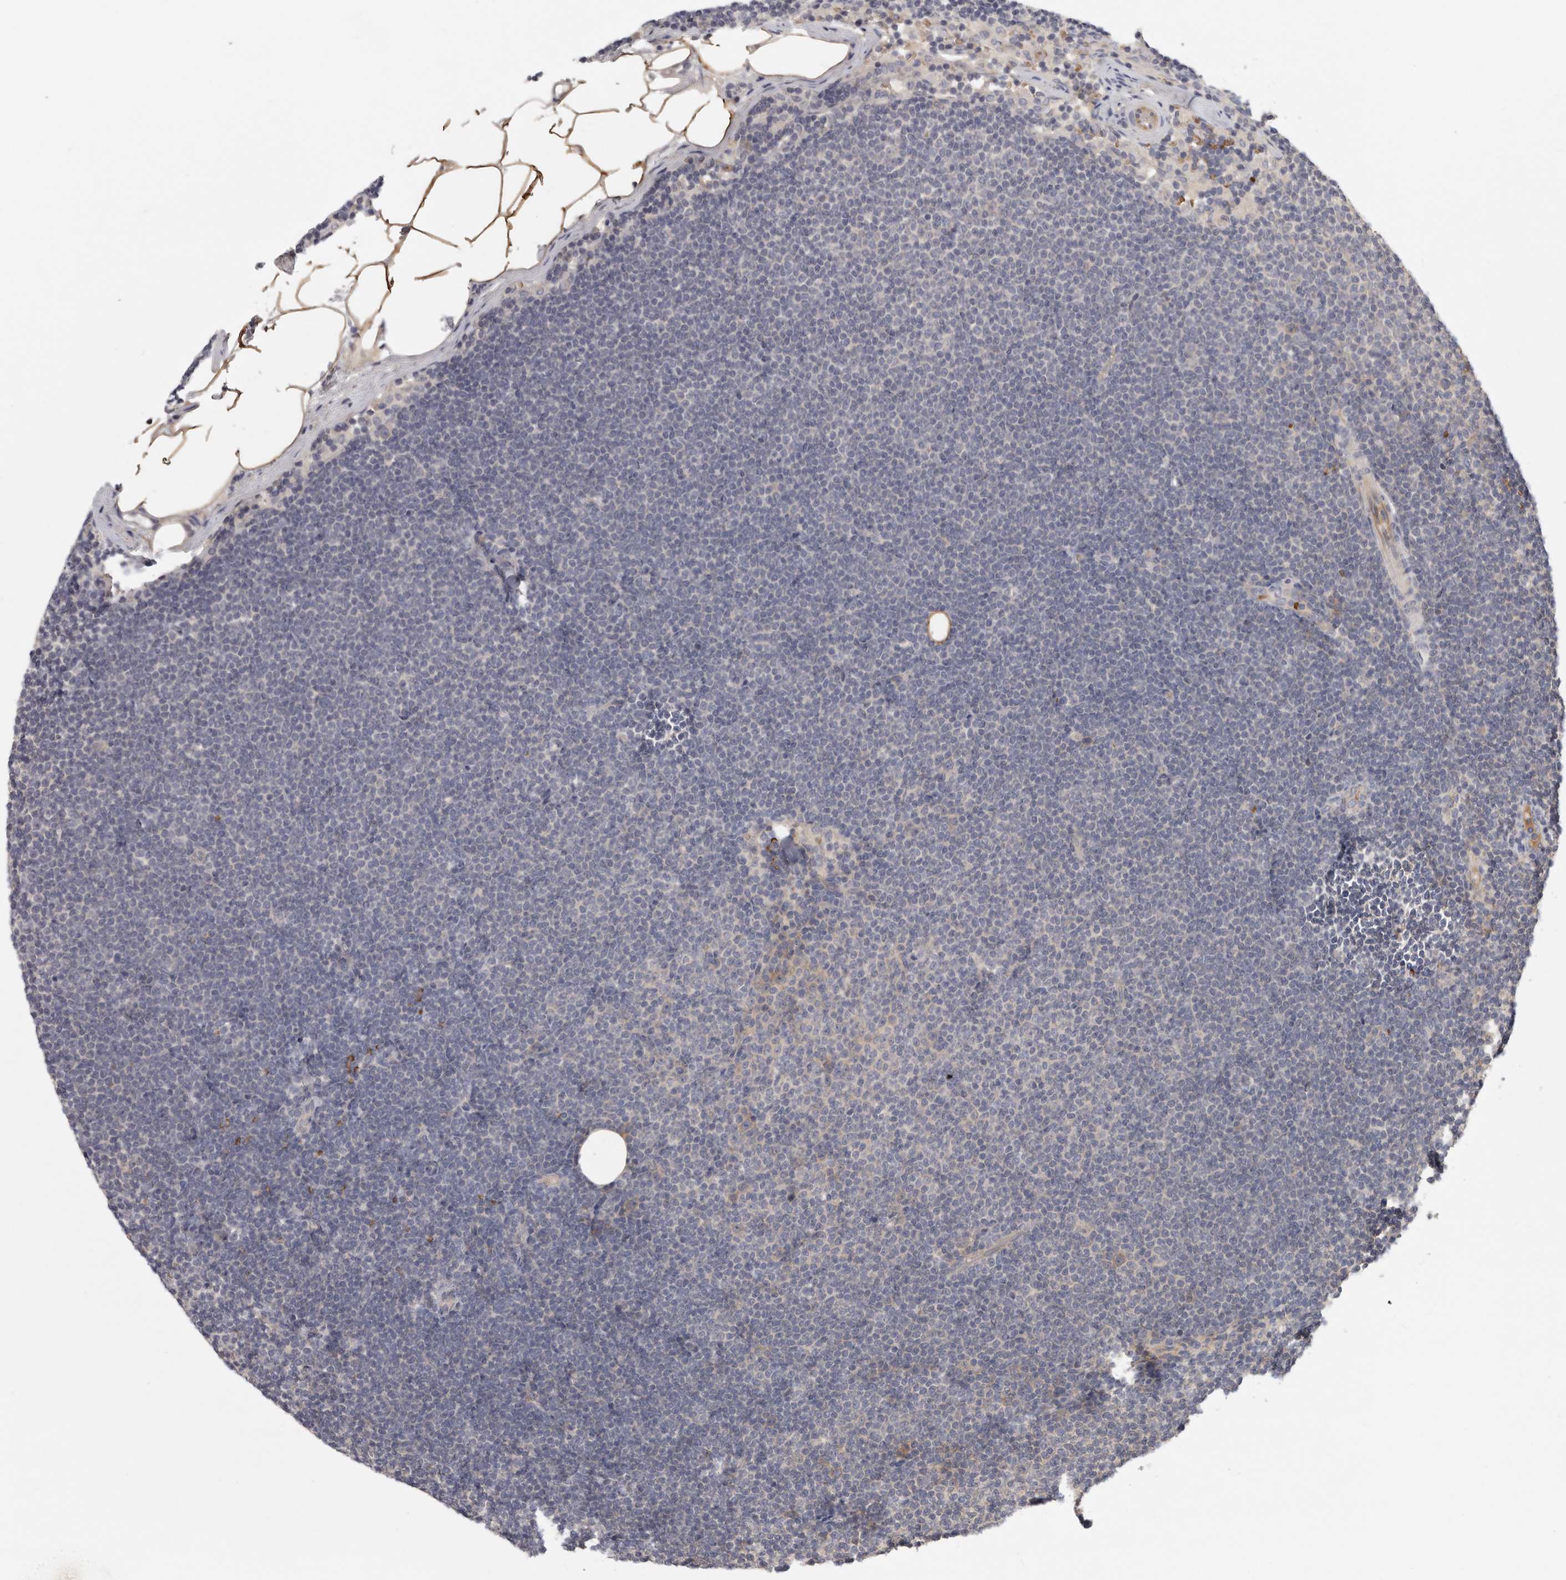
{"staining": {"intensity": "negative", "quantity": "none", "location": "none"}, "tissue": "lymphoma", "cell_type": "Tumor cells", "image_type": "cancer", "snomed": [{"axis": "morphology", "description": "Malignant lymphoma, non-Hodgkin's type, Low grade"}, {"axis": "topography", "description": "Lymph node"}], "caption": "IHC image of human lymphoma stained for a protein (brown), which displays no positivity in tumor cells. The staining is performed using DAB brown chromogen with nuclei counter-stained in using hematoxylin.", "gene": "CFAP298", "patient": {"sex": "female", "age": 53}}